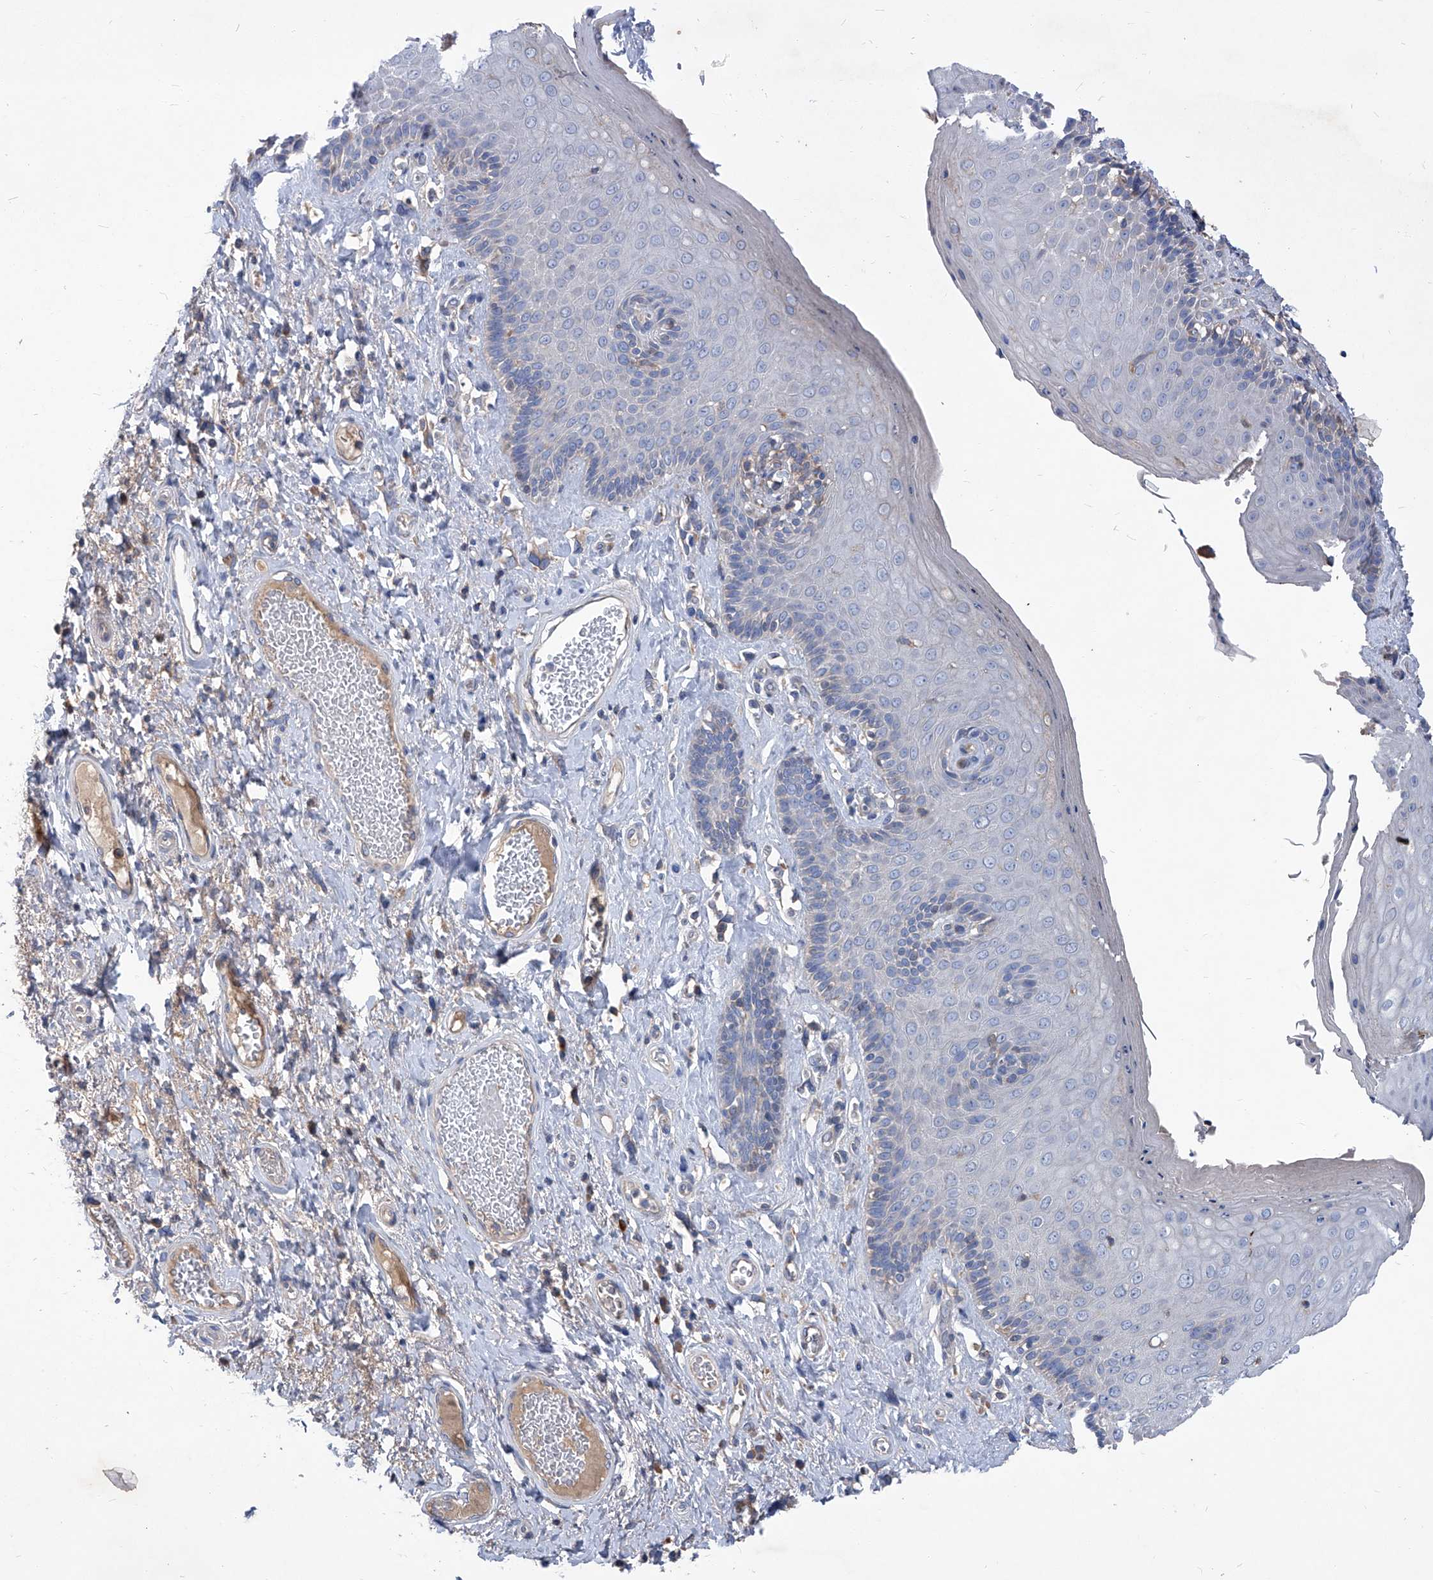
{"staining": {"intensity": "weak", "quantity": "<25%", "location": "cytoplasmic/membranous"}, "tissue": "skin", "cell_type": "Epidermal cells", "image_type": "normal", "snomed": [{"axis": "morphology", "description": "Normal tissue, NOS"}, {"axis": "topography", "description": "Anal"}], "caption": "Protein analysis of unremarkable skin exhibits no significant staining in epidermal cells.", "gene": "EPHA8", "patient": {"sex": "male", "age": 69}}